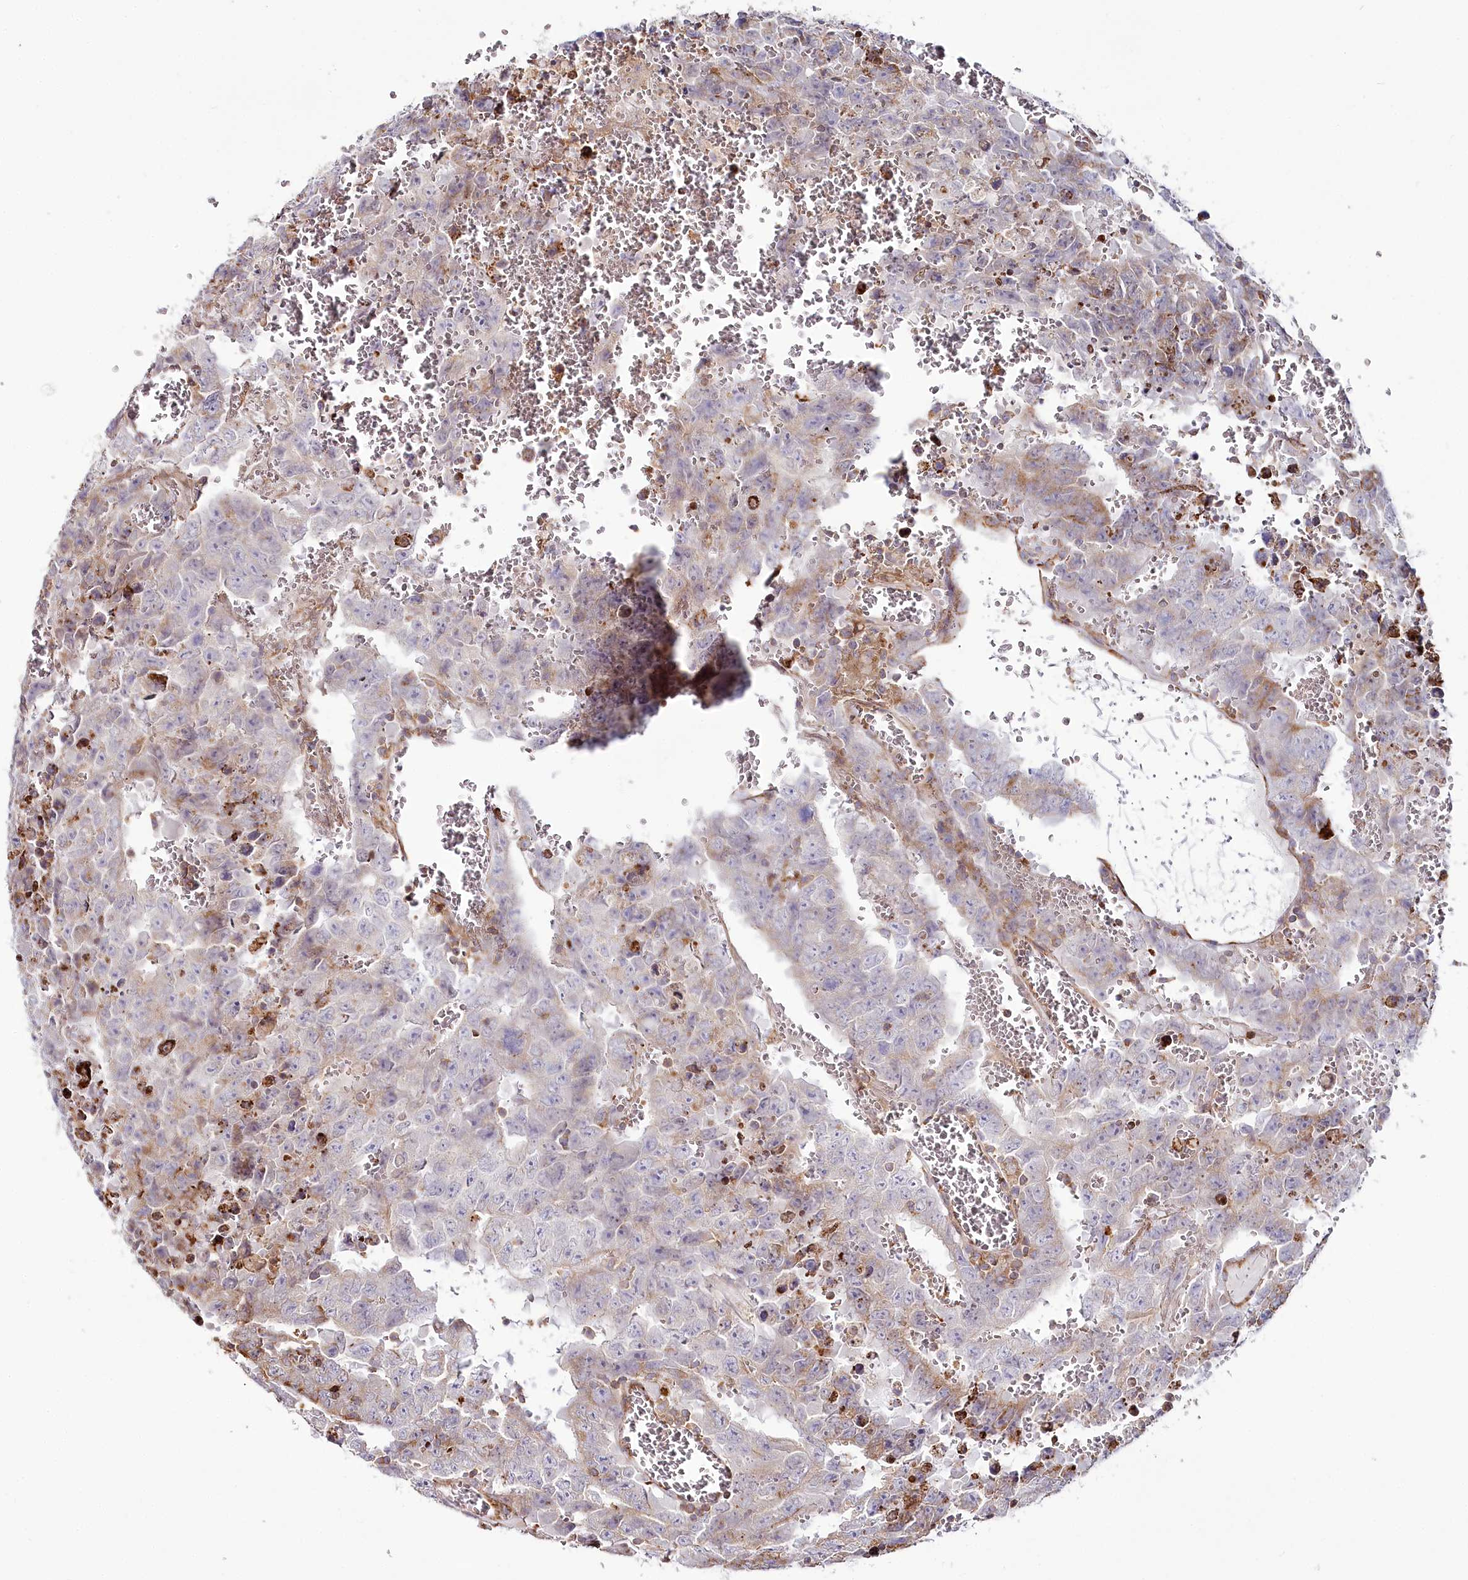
{"staining": {"intensity": "weak", "quantity": "<25%", "location": "cytoplasmic/membranous"}, "tissue": "testis cancer", "cell_type": "Tumor cells", "image_type": "cancer", "snomed": [{"axis": "morphology", "description": "Carcinoma, Embryonal, NOS"}, {"axis": "topography", "description": "Testis"}], "caption": "This is a photomicrograph of IHC staining of testis embryonal carcinoma, which shows no positivity in tumor cells.", "gene": "POGLUT1", "patient": {"sex": "male", "age": 26}}